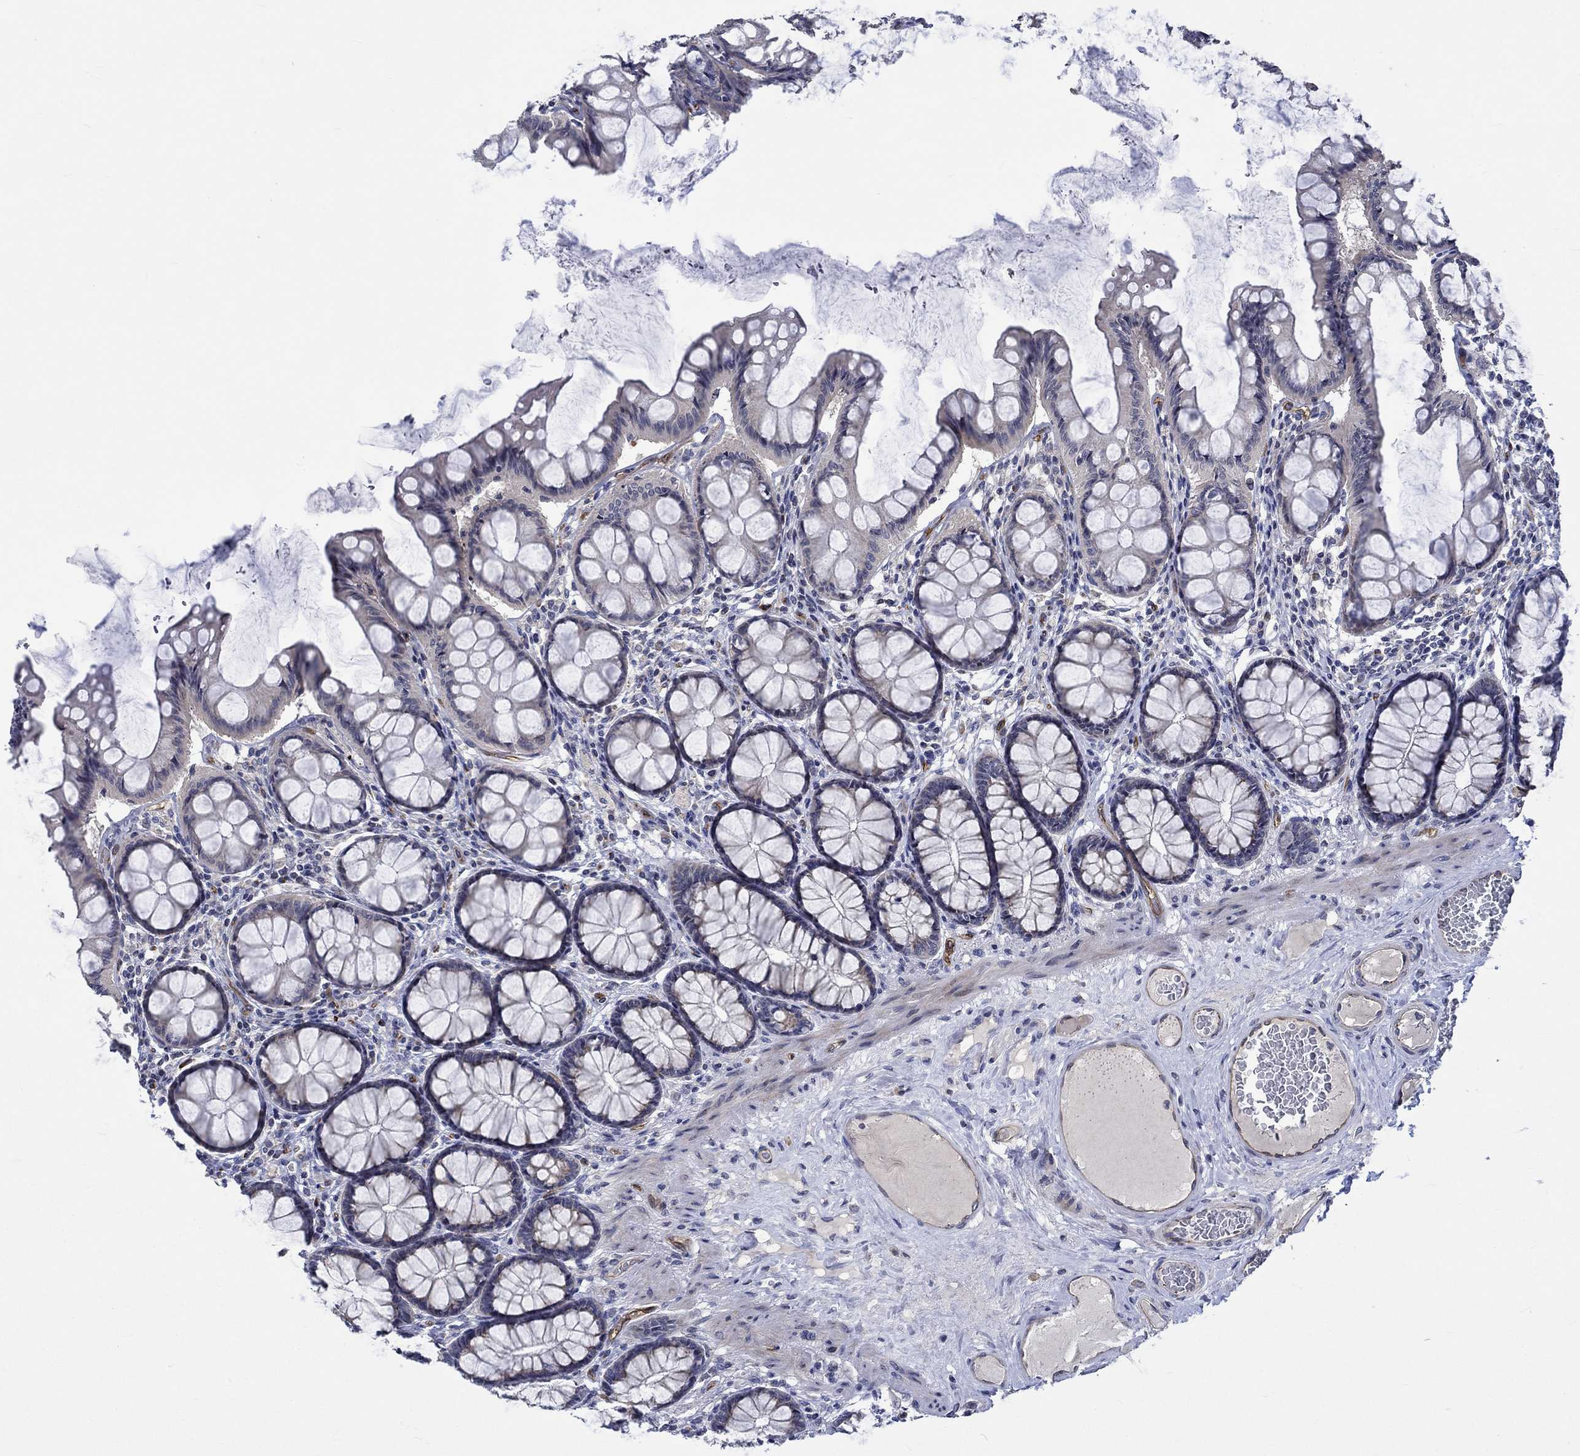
{"staining": {"intensity": "strong", "quantity": "<25%", "location": "cytoplasmic/membranous"}, "tissue": "colon", "cell_type": "Endothelial cells", "image_type": "normal", "snomed": [{"axis": "morphology", "description": "Normal tissue, NOS"}, {"axis": "topography", "description": "Colon"}], "caption": "The immunohistochemical stain labels strong cytoplasmic/membranous expression in endothelial cells of normal colon. (DAB (3,3'-diaminobenzidine) IHC, brown staining for protein, blue staining for nuclei).", "gene": "GJA5", "patient": {"sex": "female", "age": 65}}